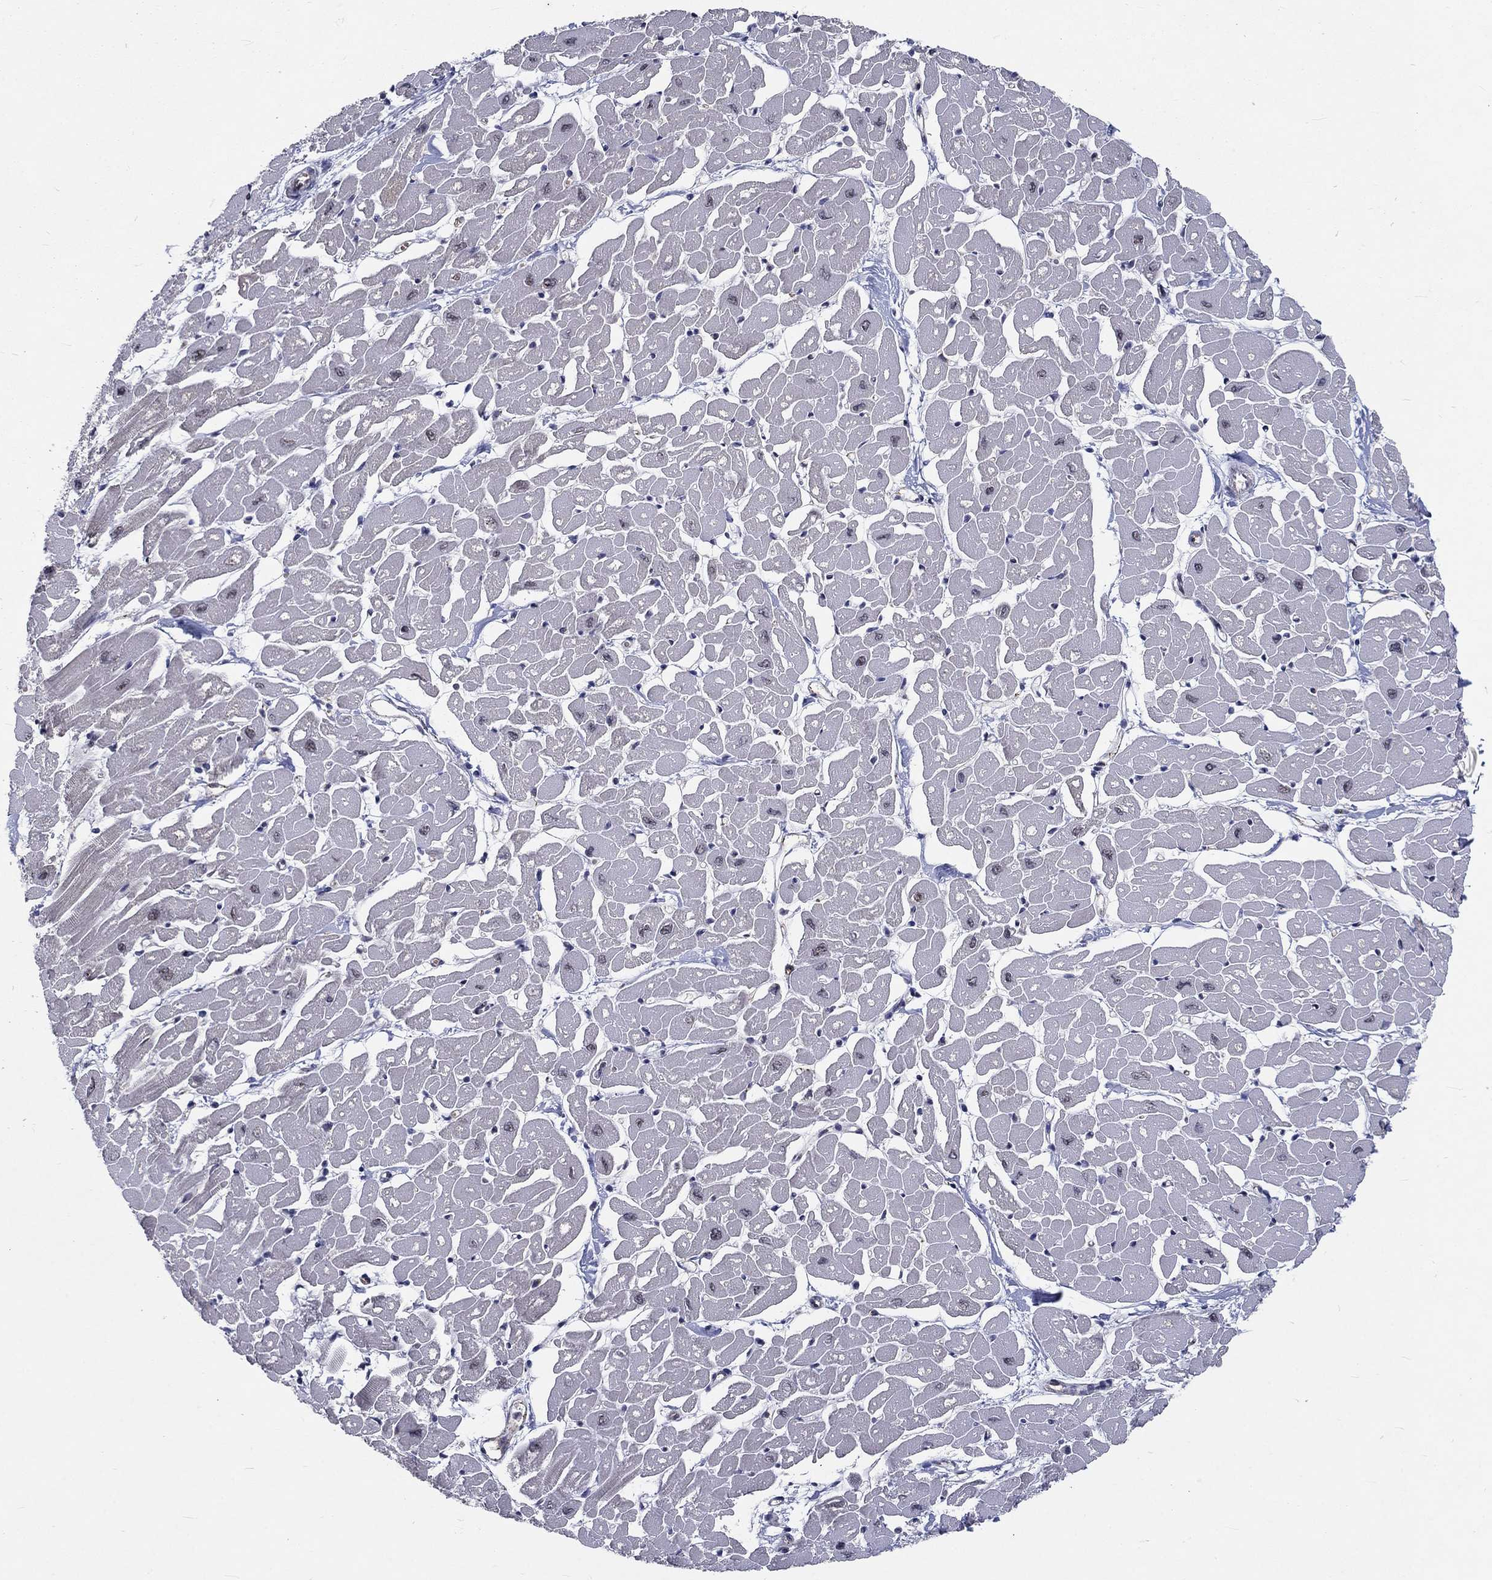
{"staining": {"intensity": "negative", "quantity": "none", "location": "none"}, "tissue": "heart muscle", "cell_type": "Cardiomyocytes", "image_type": "normal", "snomed": [{"axis": "morphology", "description": "Normal tissue, NOS"}, {"axis": "topography", "description": "Heart"}], "caption": "Histopathology image shows no significant protein positivity in cardiomyocytes of unremarkable heart muscle.", "gene": "ZBED1", "patient": {"sex": "male", "age": 57}}